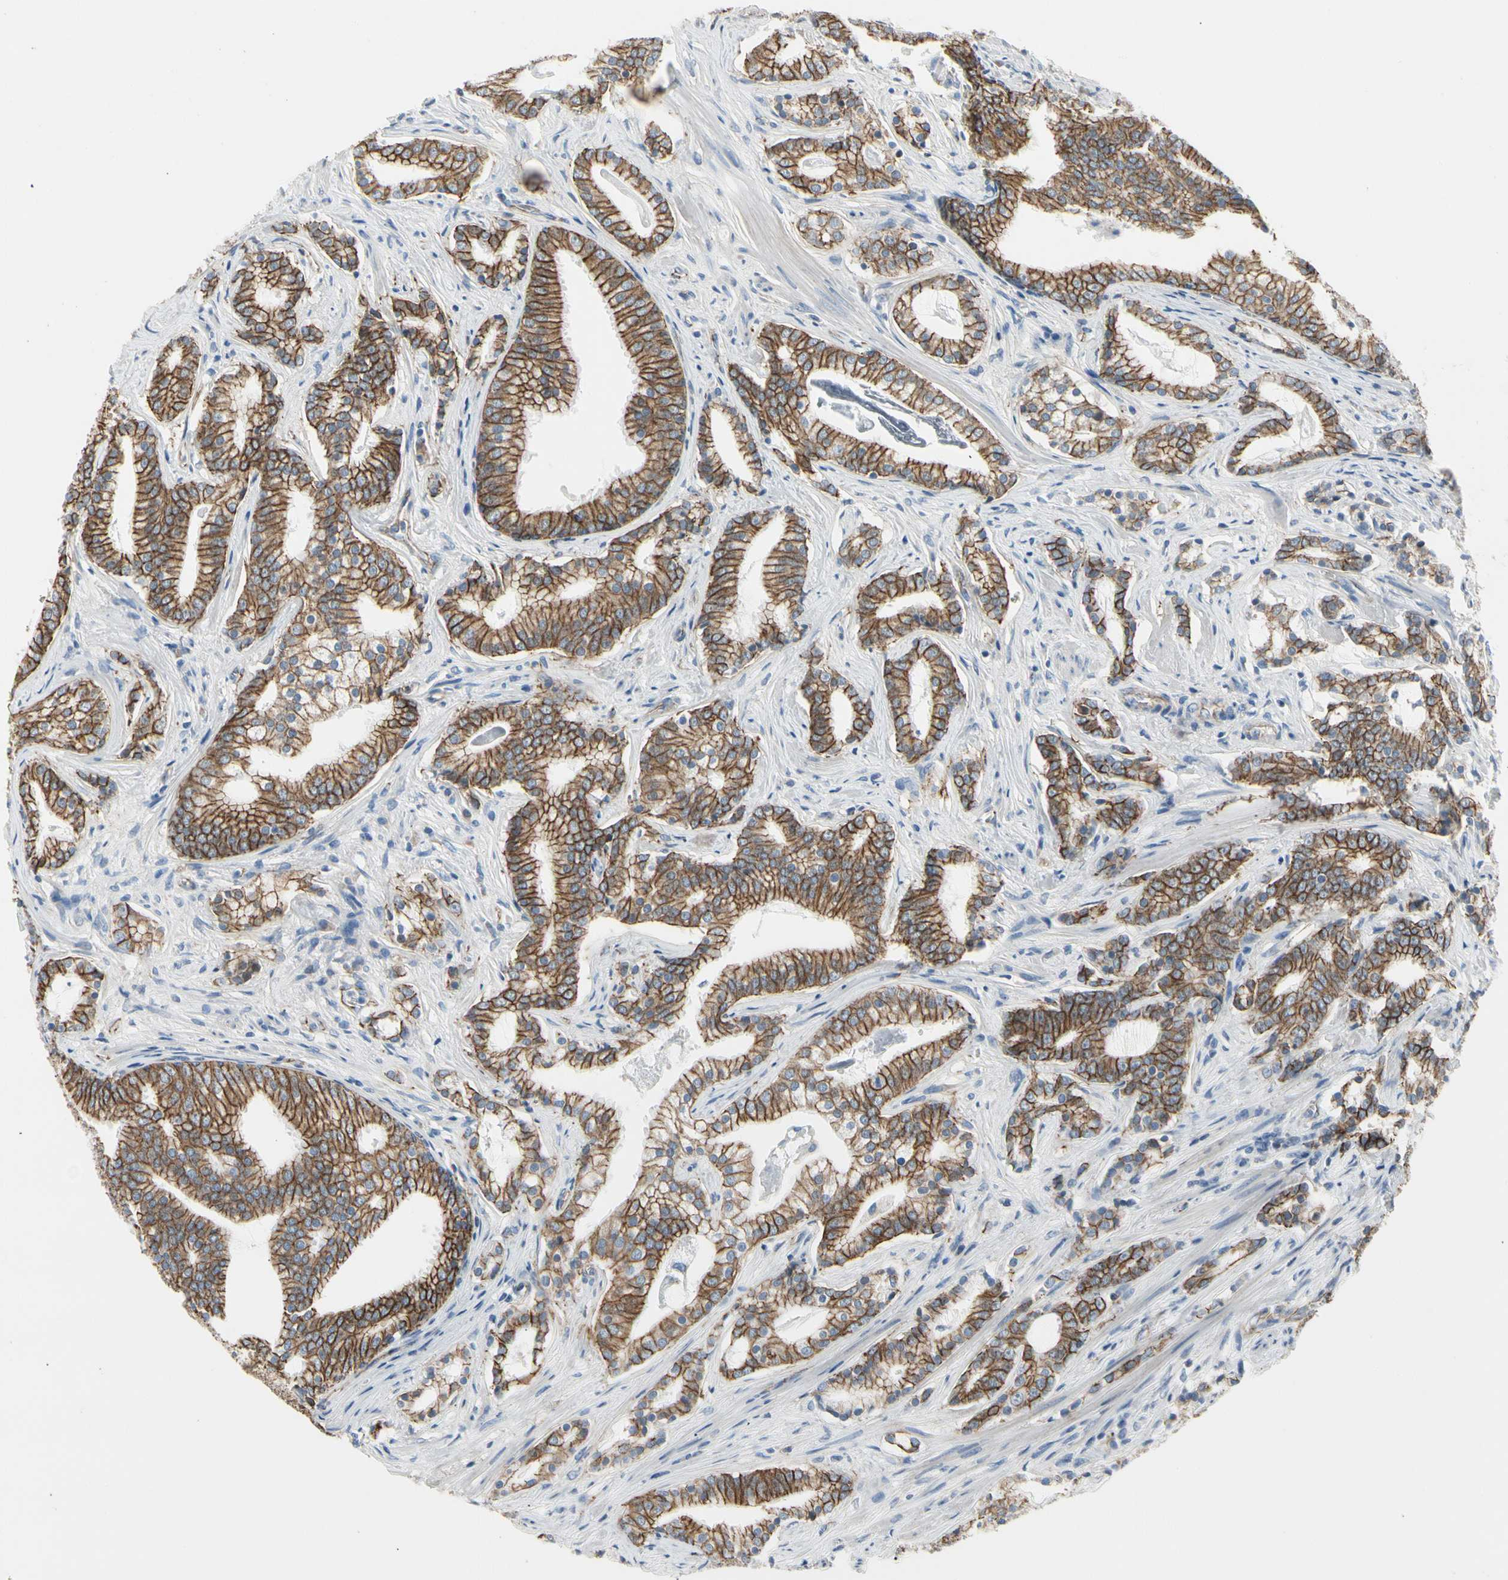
{"staining": {"intensity": "moderate", "quantity": "25%-75%", "location": "cytoplasmic/membranous"}, "tissue": "prostate cancer", "cell_type": "Tumor cells", "image_type": "cancer", "snomed": [{"axis": "morphology", "description": "Adenocarcinoma, Low grade"}, {"axis": "topography", "description": "Prostate"}], "caption": "A high-resolution histopathology image shows IHC staining of prostate cancer, which exhibits moderate cytoplasmic/membranous expression in approximately 25%-75% of tumor cells.", "gene": "LGR6", "patient": {"sex": "male", "age": 58}}